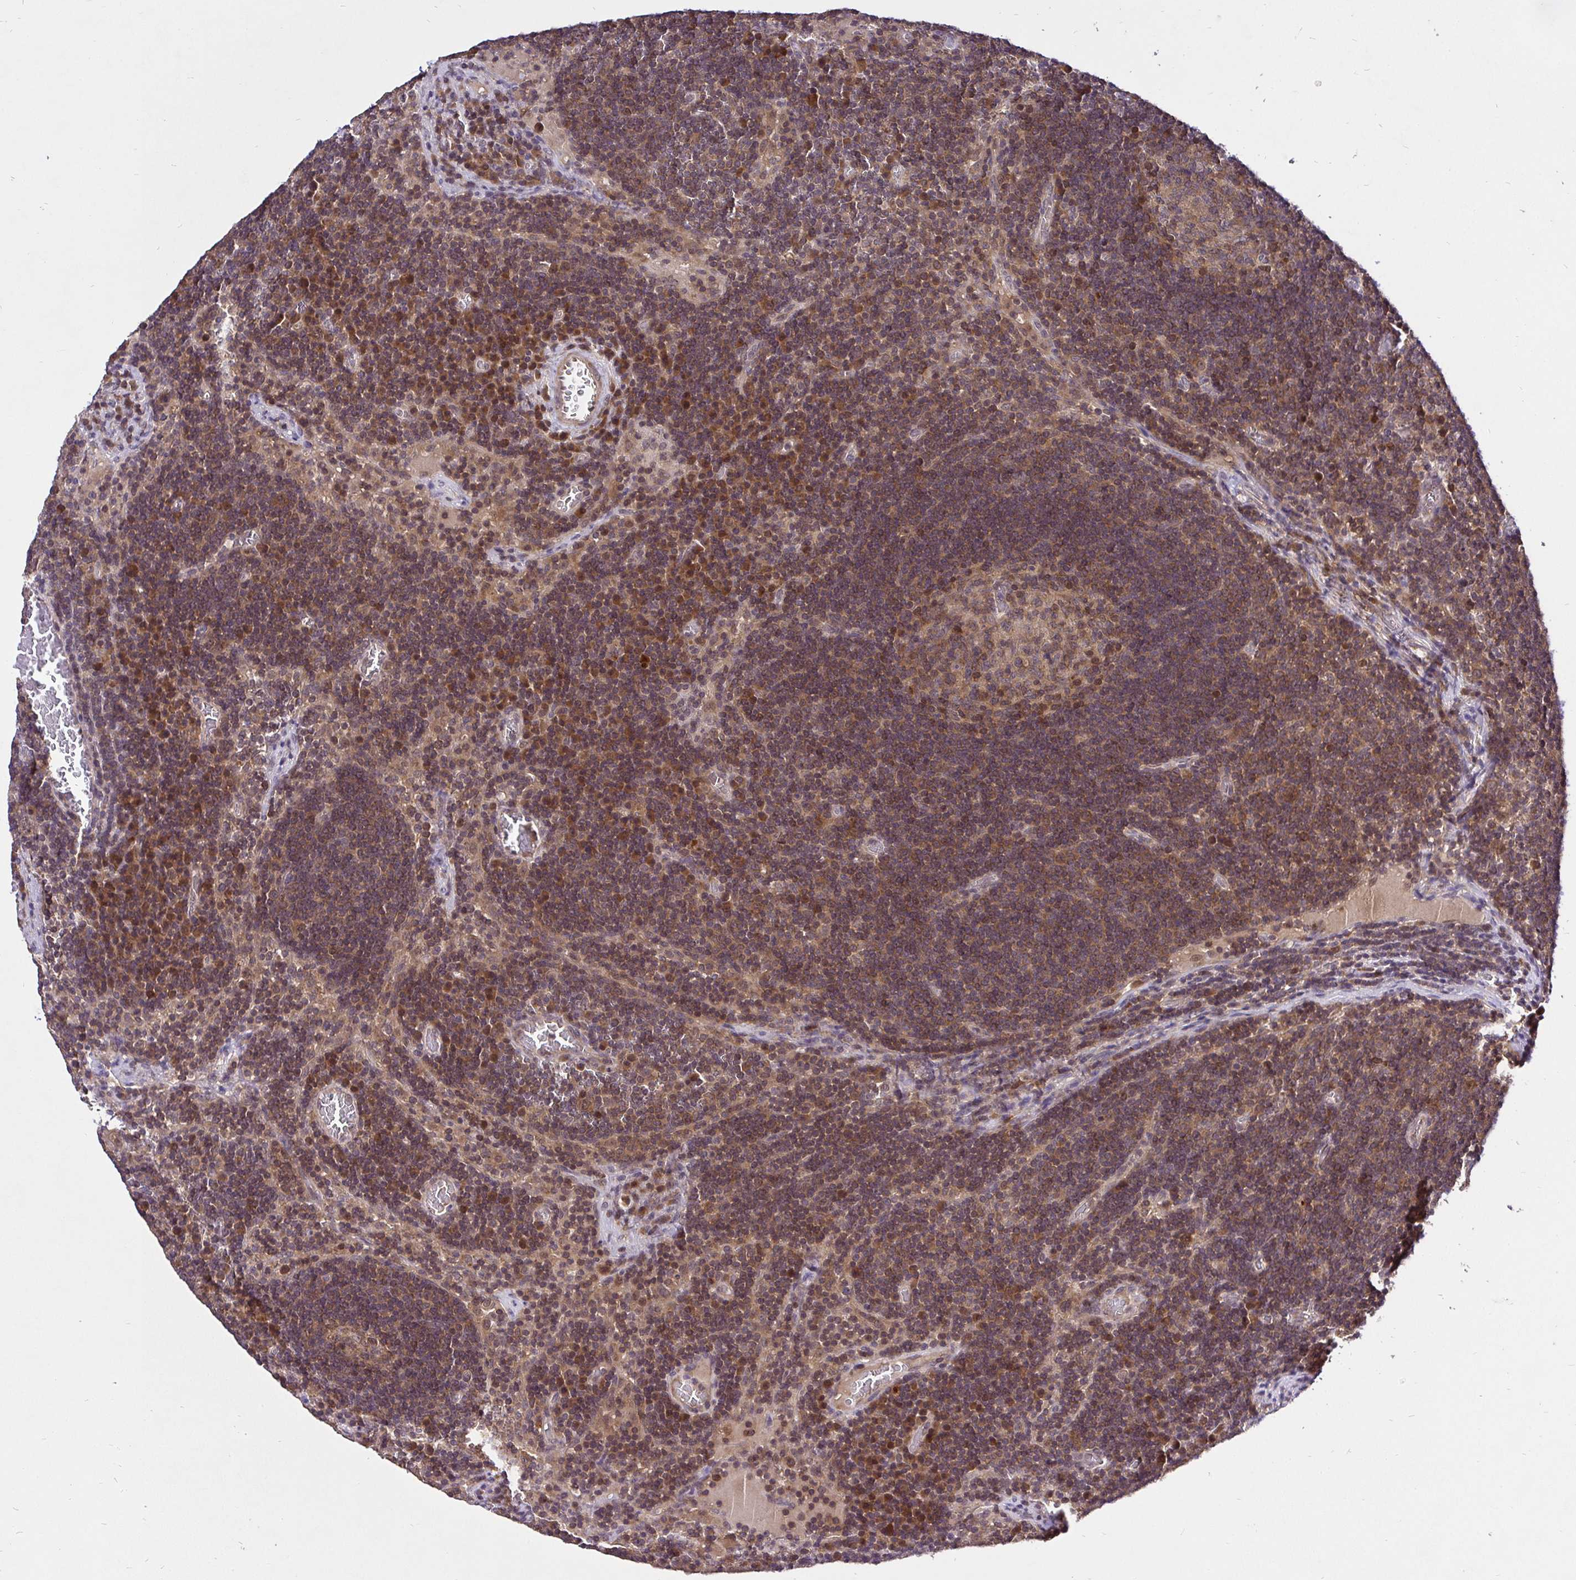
{"staining": {"intensity": "moderate", "quantity": "<25%", "location": "cytoplasmic/membranous,nuclear"}, "tissue": "lymph node", "cell_type": "Germinal center cells", "image_type": "normal", "snomed": [{"axis": "morphology", "description": "Normal tissue, NOS"}, {"axis": "topography", "description": "Lymph node"}], "caption": "Protein staining of unremarkable lymph node shows moderate cytoplasmic/membranous,nuclear expression in approximately <25% of germinal center cells.", "gene": "UBE2M", "patient": {"sex": "male", "age": 67}}